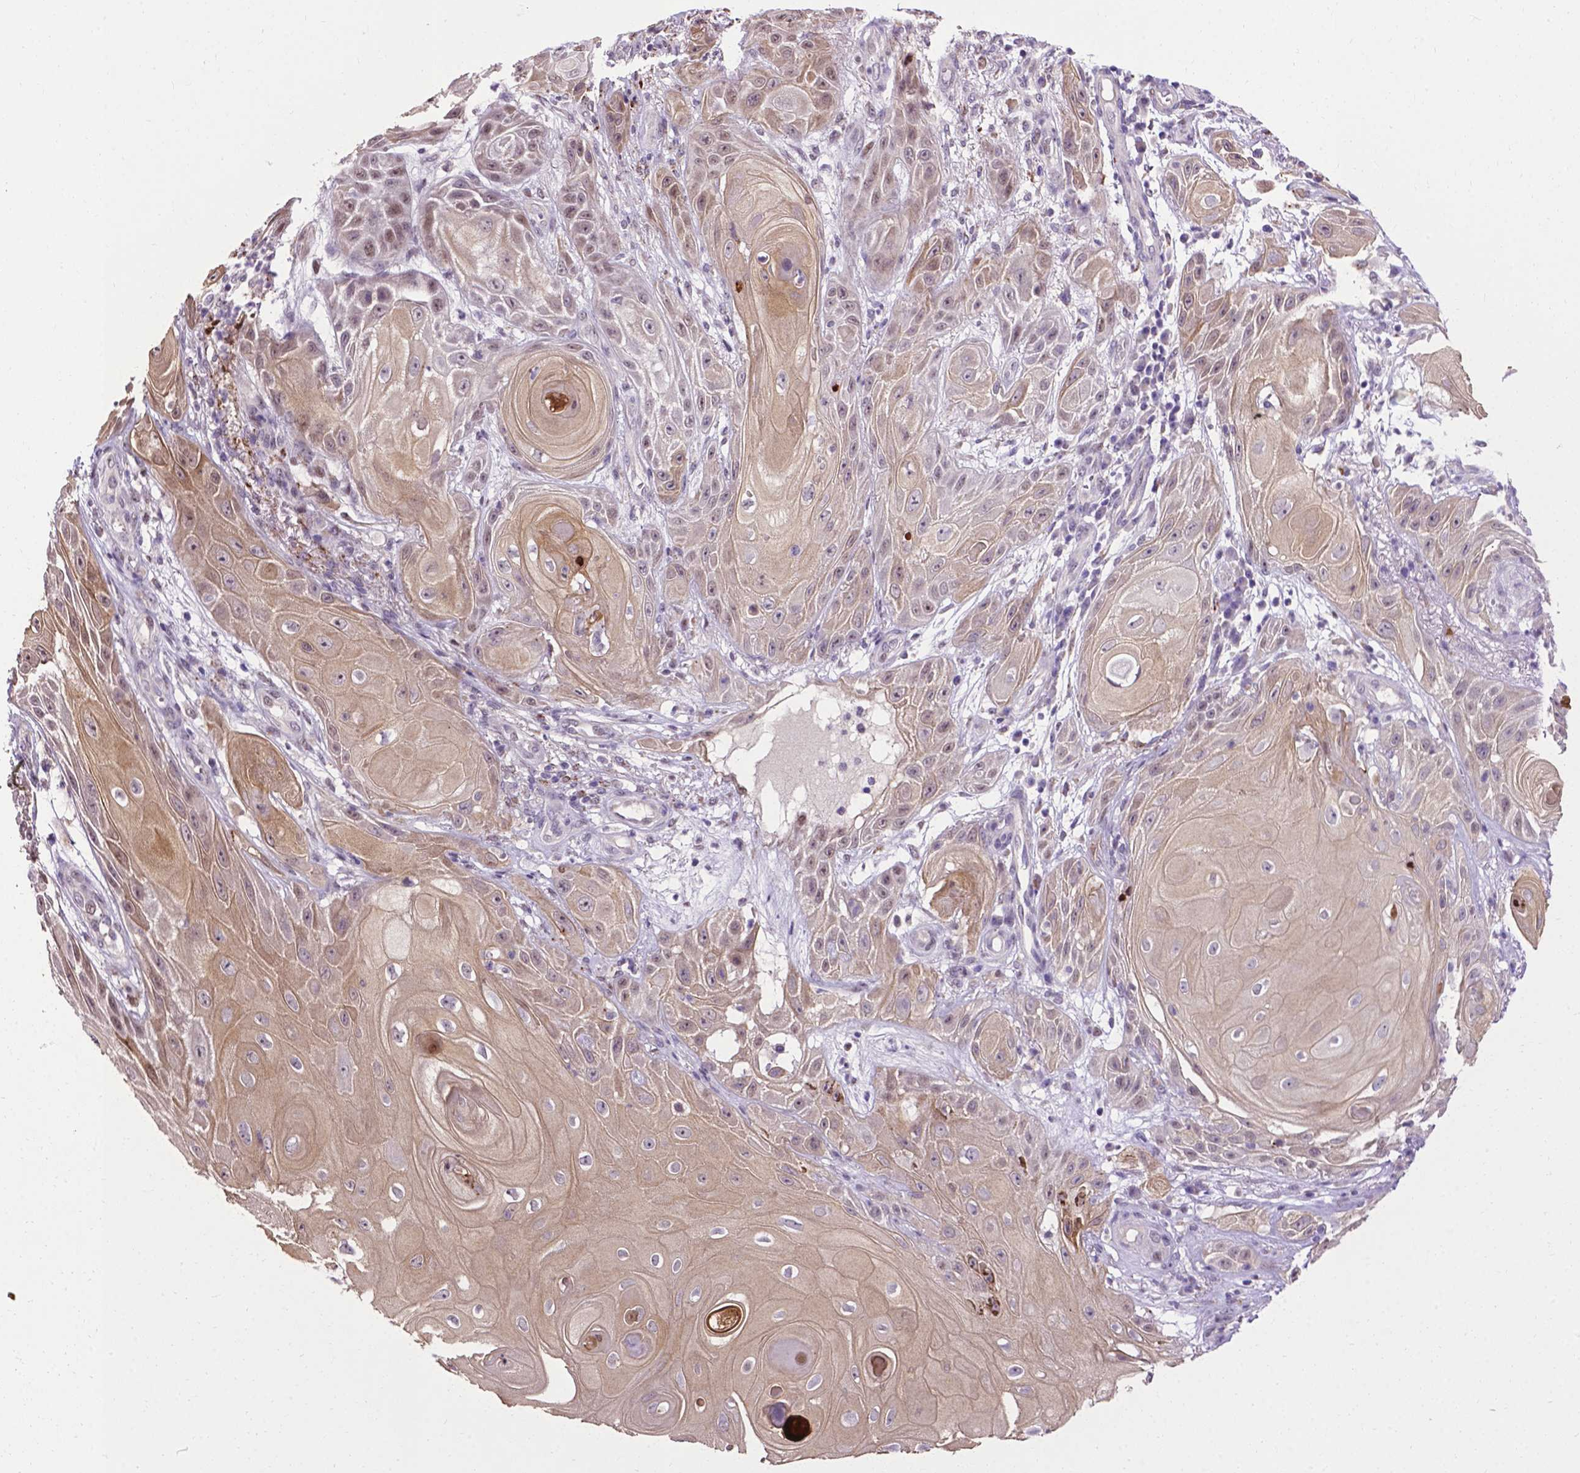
{"staining": {"intensity": "weak", "quantity": ">75%", "location": "cytoplasmic/membranous,nuclear"}, "tissue": "skin cancer", "cell_type": "Tumor cells", "image_type": "cancer", "snomed": [{"axis": "morphology", "description": "Squamous cell carcinoma, NOS"}, {"axis": "topography", "description": "Skin"}], "caption": "Immunohistochemistry (DAB (3,3'-diaminobenzidine)) staining of human skin squamous cell carcinoma demonstrates weak cytoplasmic/membranous and nuclear protein expression in approximately >75% of tumor cells.", "gene": "SMAD3", "patient": {"sex": "male", "age": 62}}